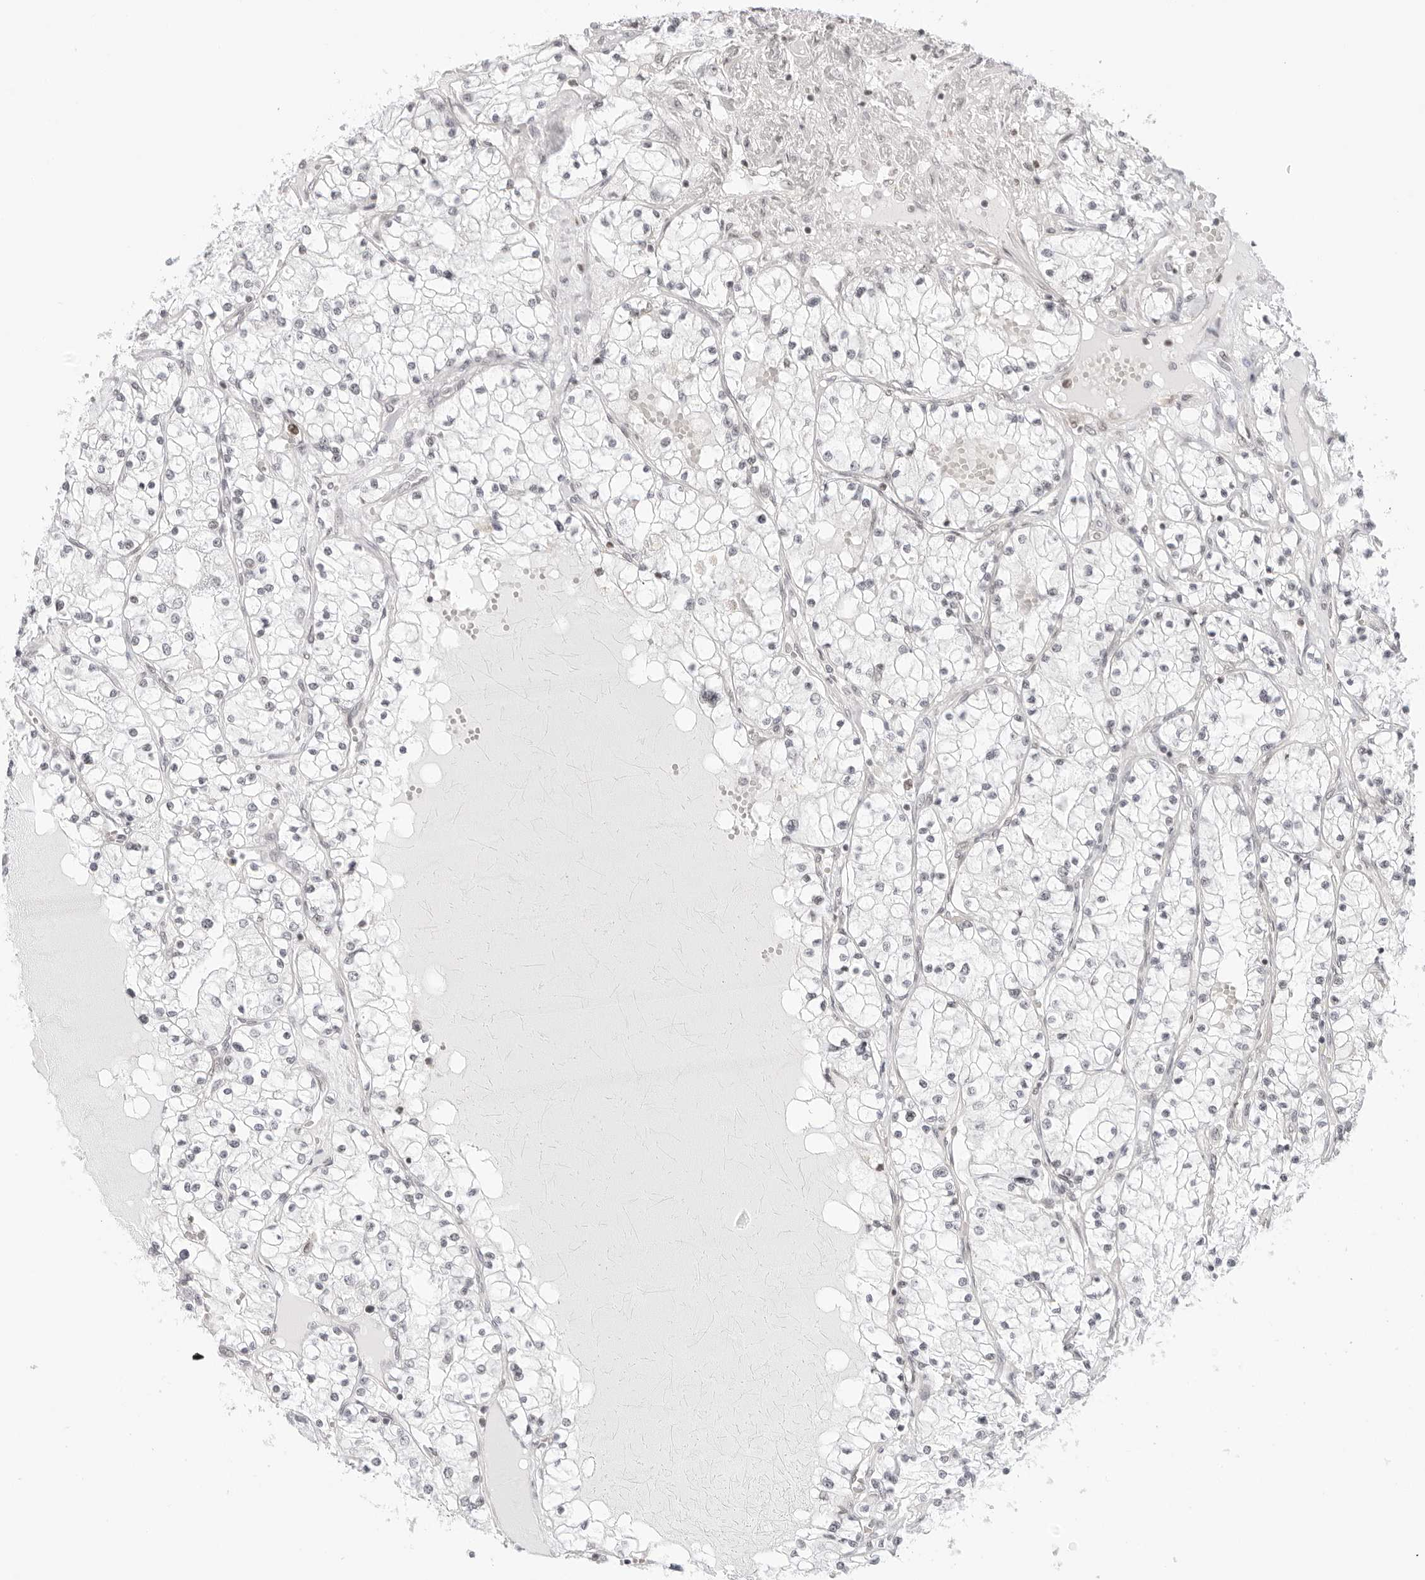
{"staining": {"intensity": "negative", "quantity": "none", "location": "none"}, "tissue": "renal cancer", "cell_type": "Tumor cells", "image_type": "cancer", "snomed": [{"axis": "morphology", "description": "Normal tissue, NOS"}, {"axis": "morphology", "description": "Adenocarcinoma, NOS"}, {"axis": "topography", "description": "Kidney"}], "caption": "Micrograph shows no protein expression in tumor cells of renal adenocarcinoma tissue.", "gene": "TCIM", "patient": {"sex": "male", "age": 68}}